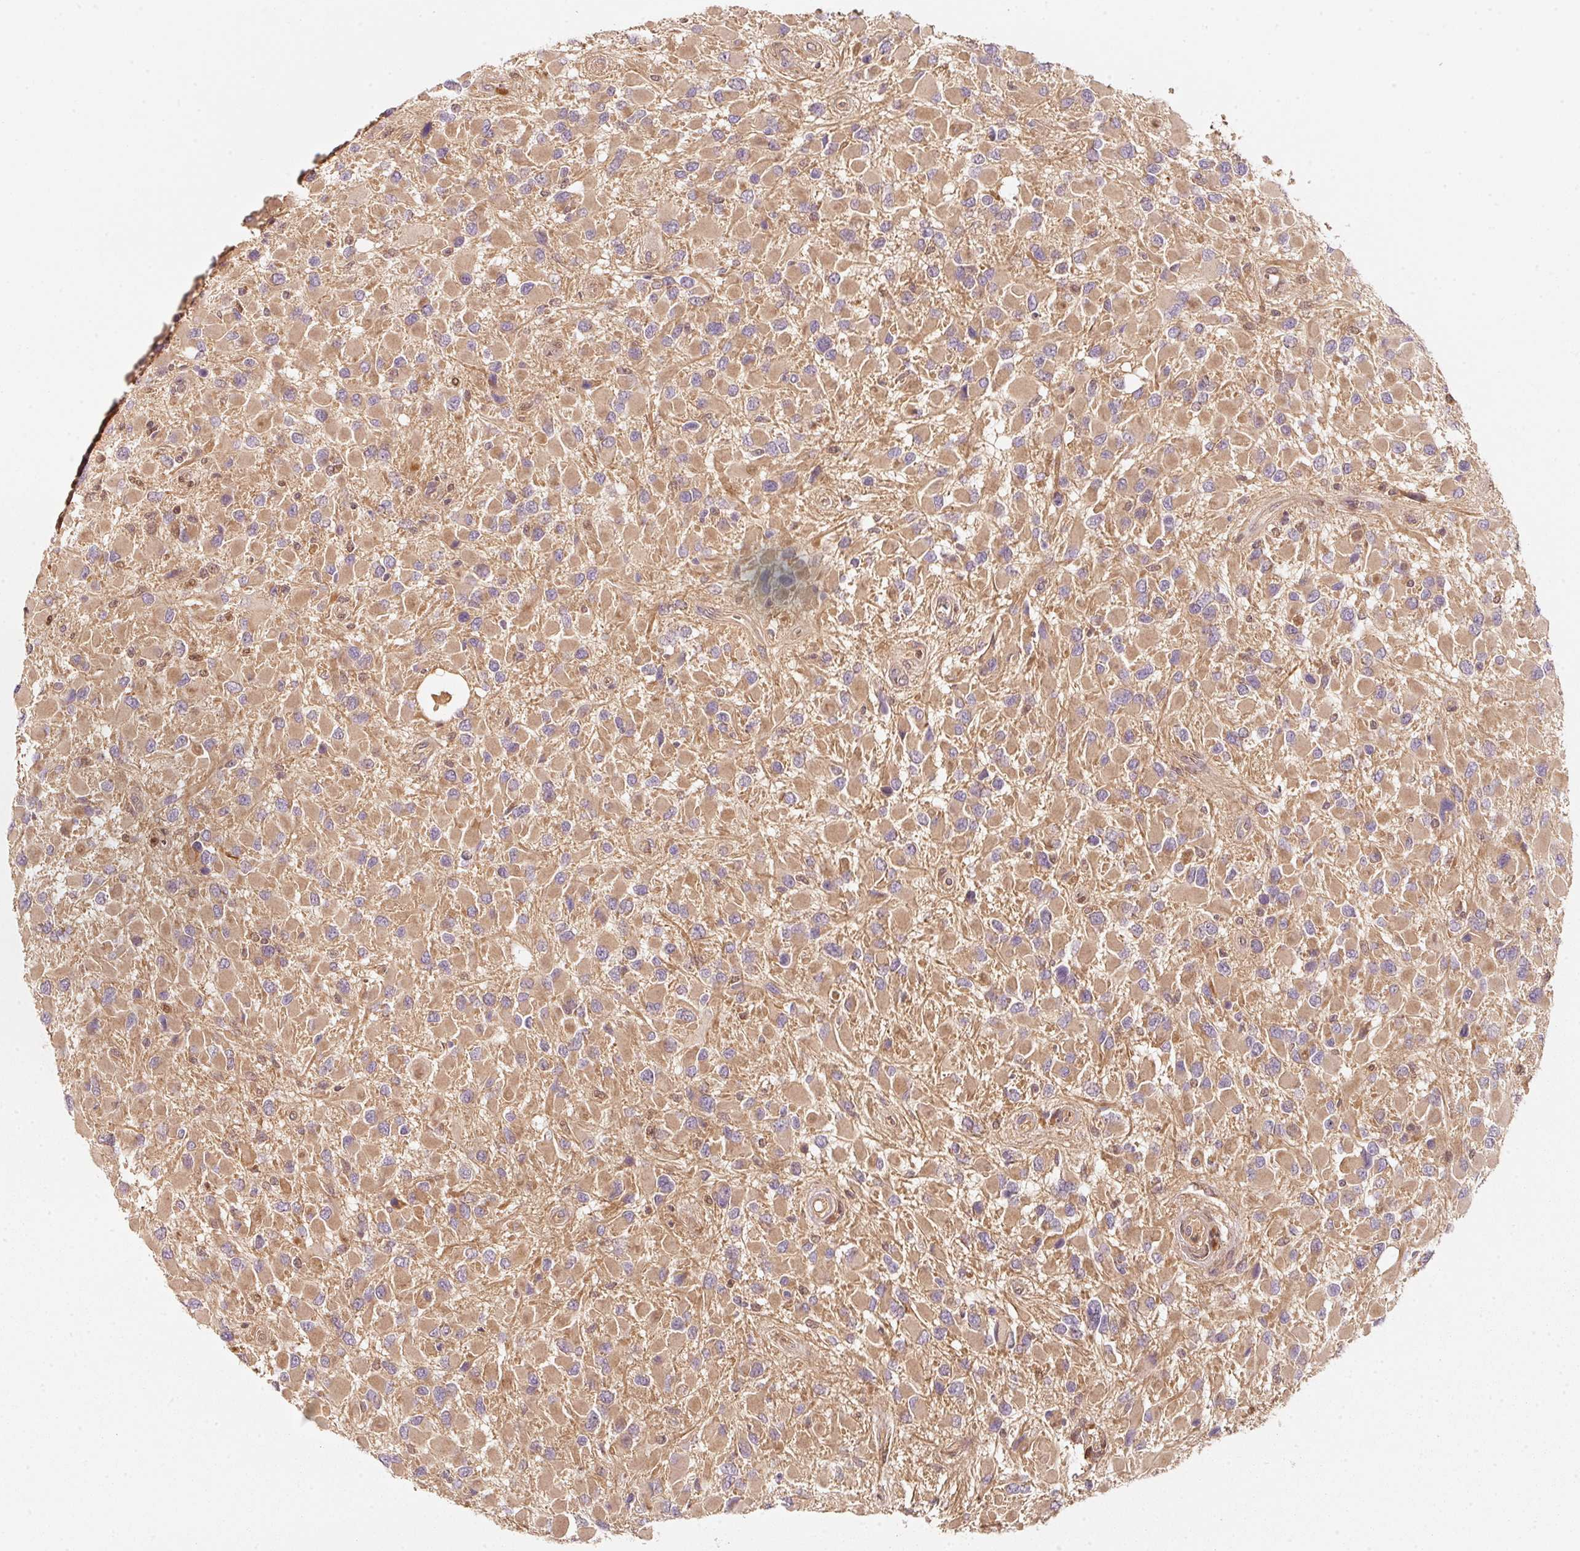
{"staining": {"intensity": "moderate", "quantity": ">75%", "location": "cytoplasmic/membranous"}, "tissue": "glioma", "cell_type": "Tumor cells", "image_type": "cancer", "snomed": [{"axis": "morphology", "description": "Glioma, malignant, High grade"}, {"axis": "topography", "description": "Brain"}], "caption": "This micrograph reveals IHC staining of high-grade glioma (malignant), with medium moderate cytoplasmic/membranous positivity in about >75% of tumor cells.", "gene": "RRAS2", "patient": {"sex": "male", "age": 53}}